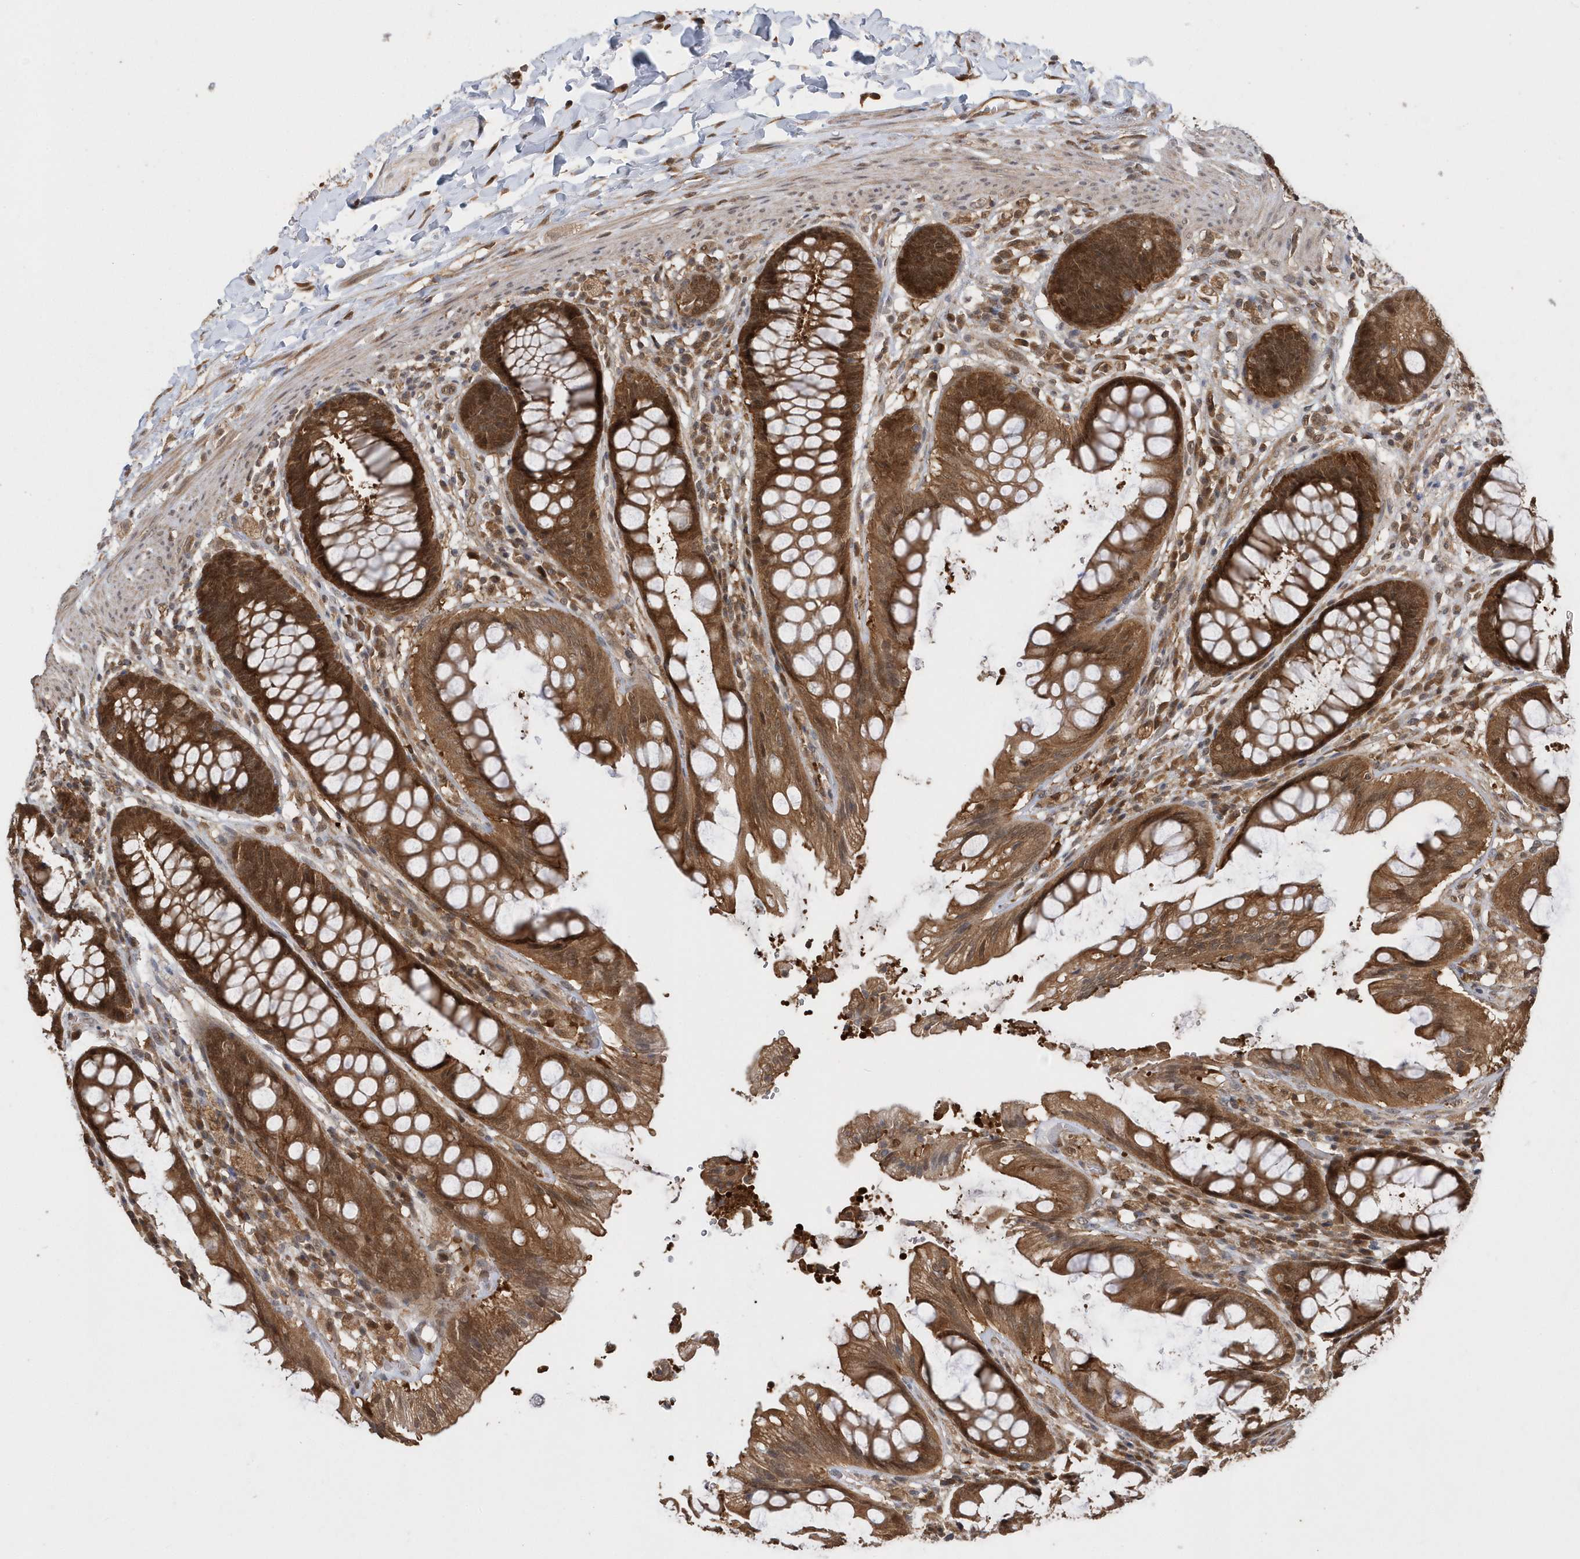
{"staining": {"intensity": "moderate", "quantity": ">75%", "location": "cytoplasmic/membranous"}, "tissue": "rectum", "cell_type": "Glandular cells", "image_type": "normal", "snomed": [{"axis": "morphology", "description": "Normal tissue, NOS"}, {"axis": "topography", "description": "Rectum"}], "caption": "A high-resolution histopathology image shows immunohistochemistry staining of benign rectum, which demonstrates moderate cytoplasmic/membranous positivity in approximately >75% of glandular cells.", "gene": "RPEL1", "patient": {"sex": "female", "age": 46}}